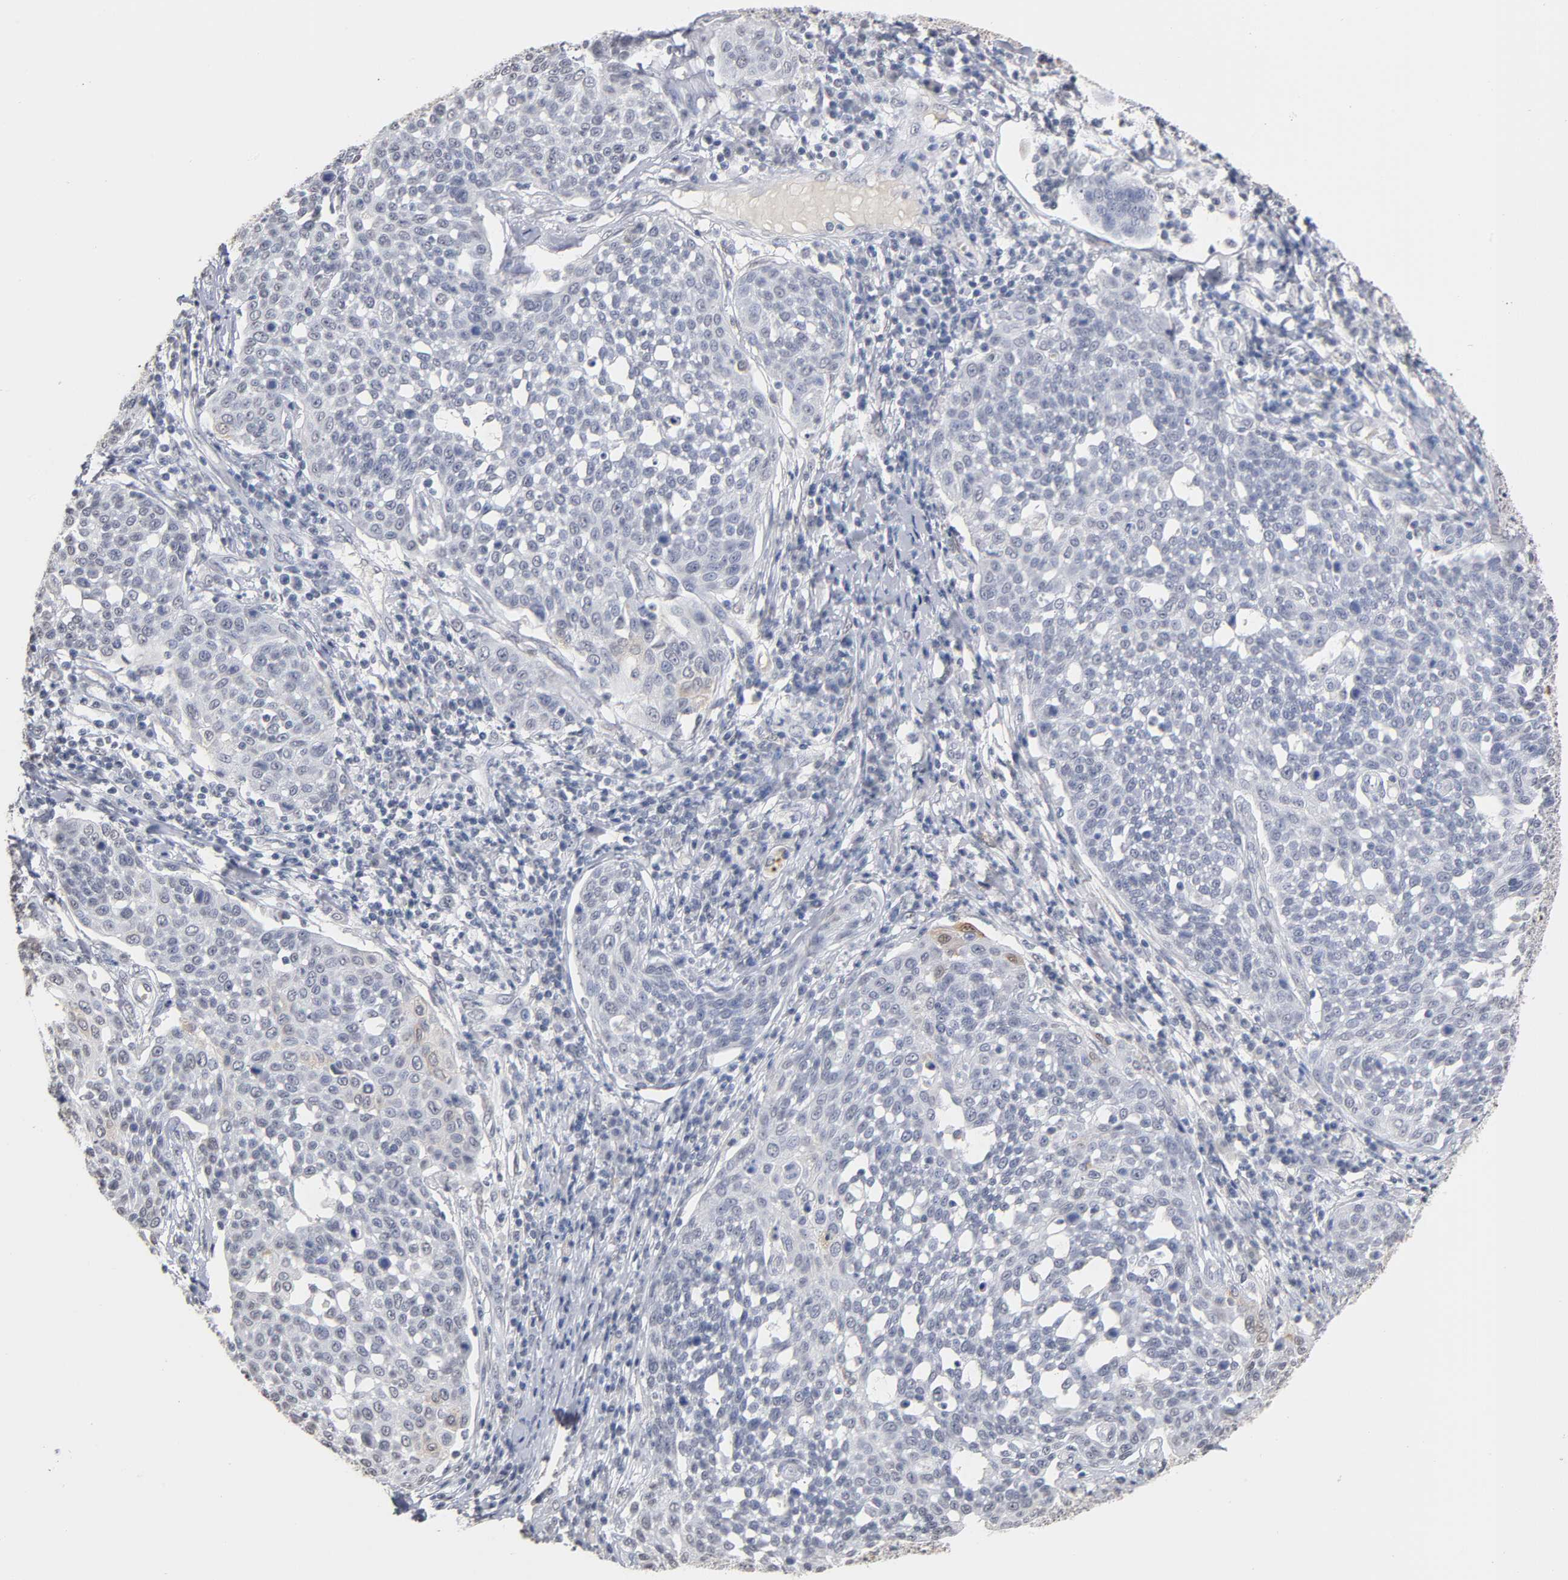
{"staining": {"intensity": "weak", "quantity": "<25%", "location": "cytoplasmic/membranous,nuclear"}, "tissue": "cervical cancer", "cell_type": "Tumor cells", "image_type": "cancer", "snomed": [{"axis": "morphology", "description": "Squamous cell carcinoma, NOS"}, {"axis": "topography", "description": "Cervix"}], "caption": "Tumor cells show no significant protein staining in cervical squamous cell carcinoma. (DAB IHC, high magnification).", "gene": "CRABP2", "patient": {"sex": "female", "age": 34}}